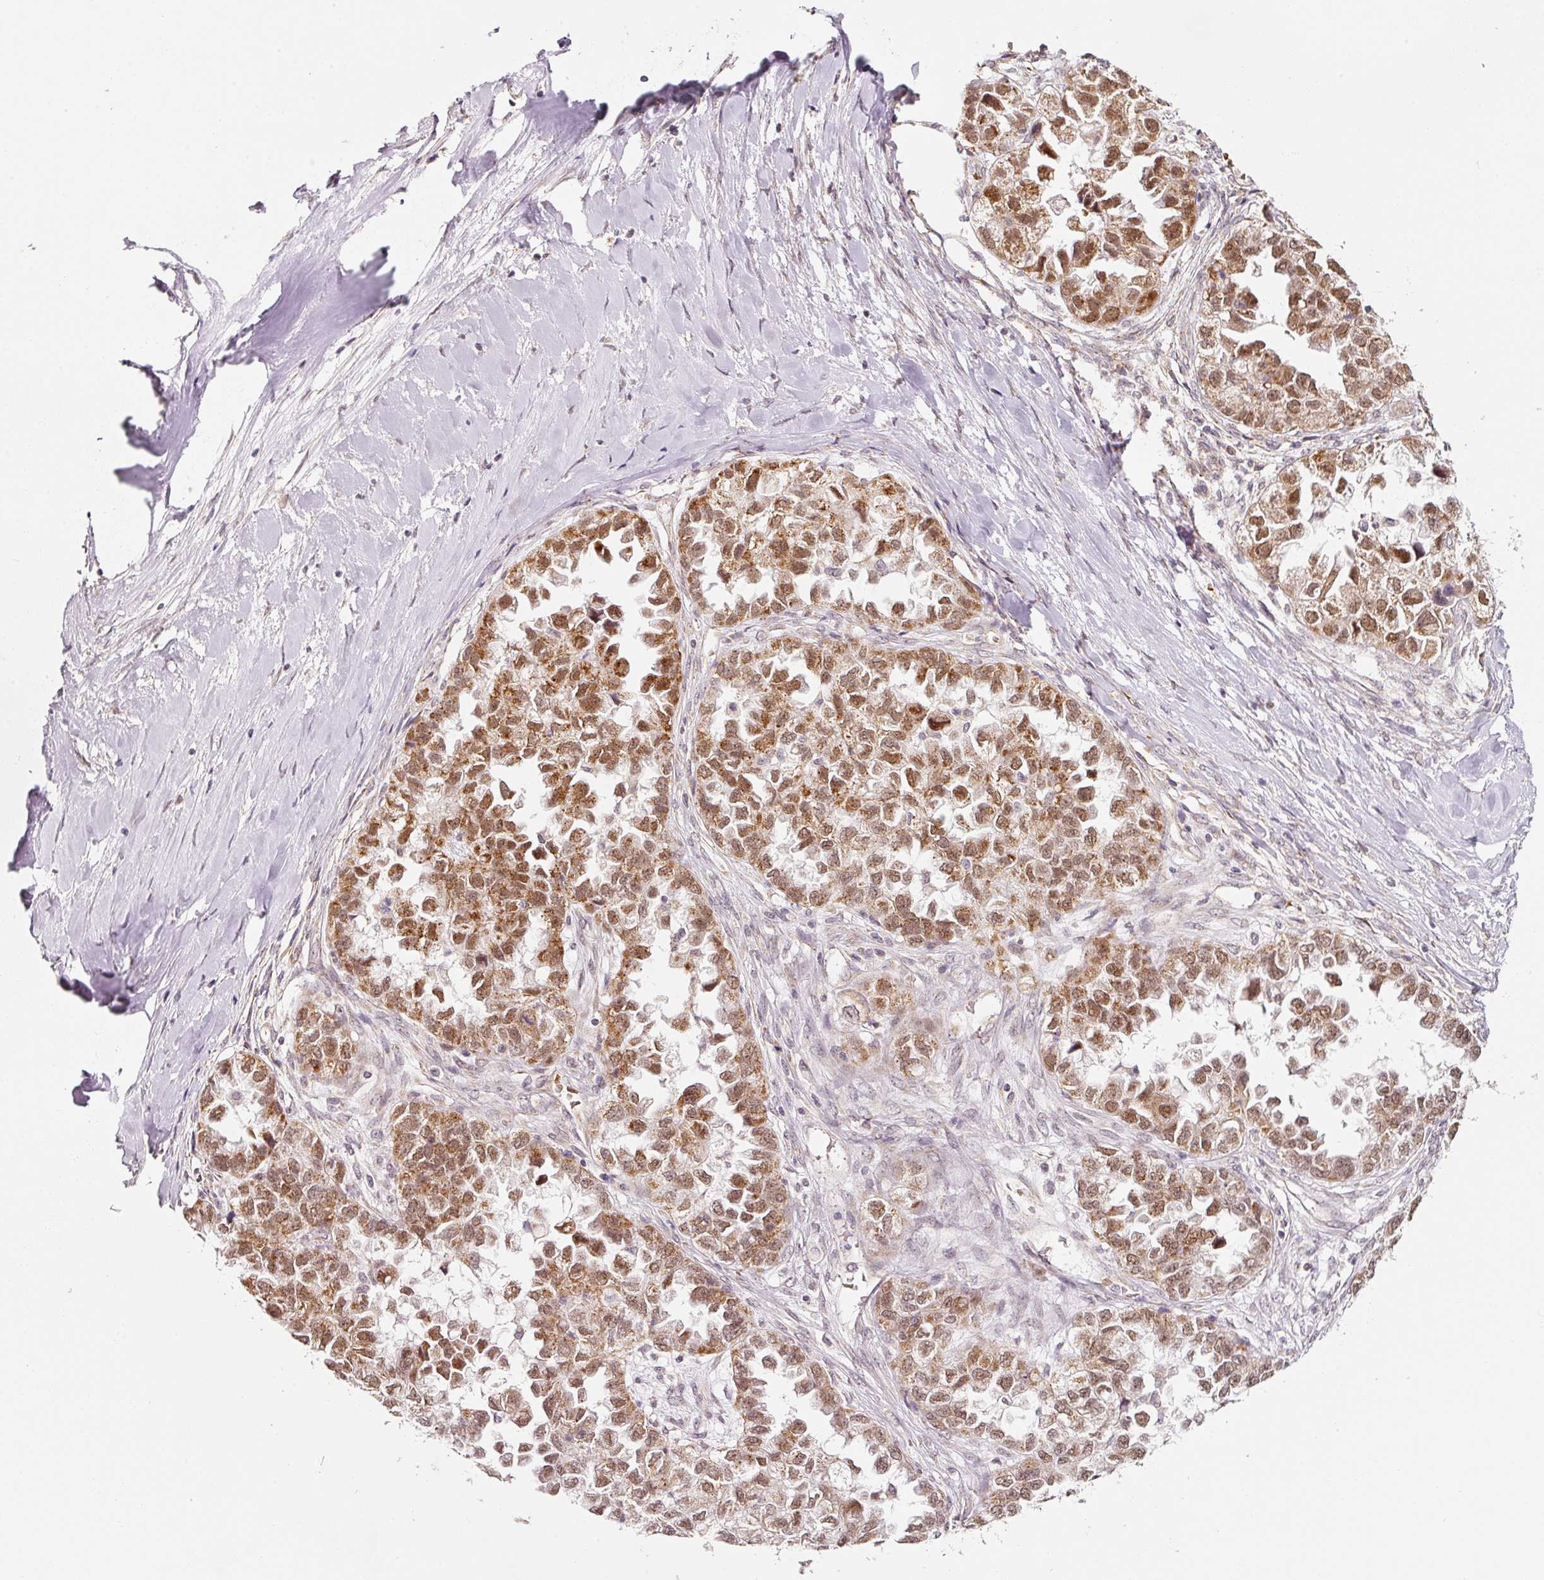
{"staining": {"intensity": "moderate", "quantity": ">75%", "location": "cytoplasmic/membranous,nuclear"}, "tissue": "ovarian cancer", "cell_type": "Tumor cells", "image_type": "cancer", "snomed": [{"axis": "morphology", "description": "Cystadenocarcinoma, serous, NOS"}, {"axis": "topography", "description": "Ovary"}], "caption": "Ovarian serous cystadenocarcinoma tissue shows moderate cytoplasmic/membranous and nuclear expression in about >75% of tumor cells", "gene": "ZNF460", "patient": {"sex": "female", "age": 84}}